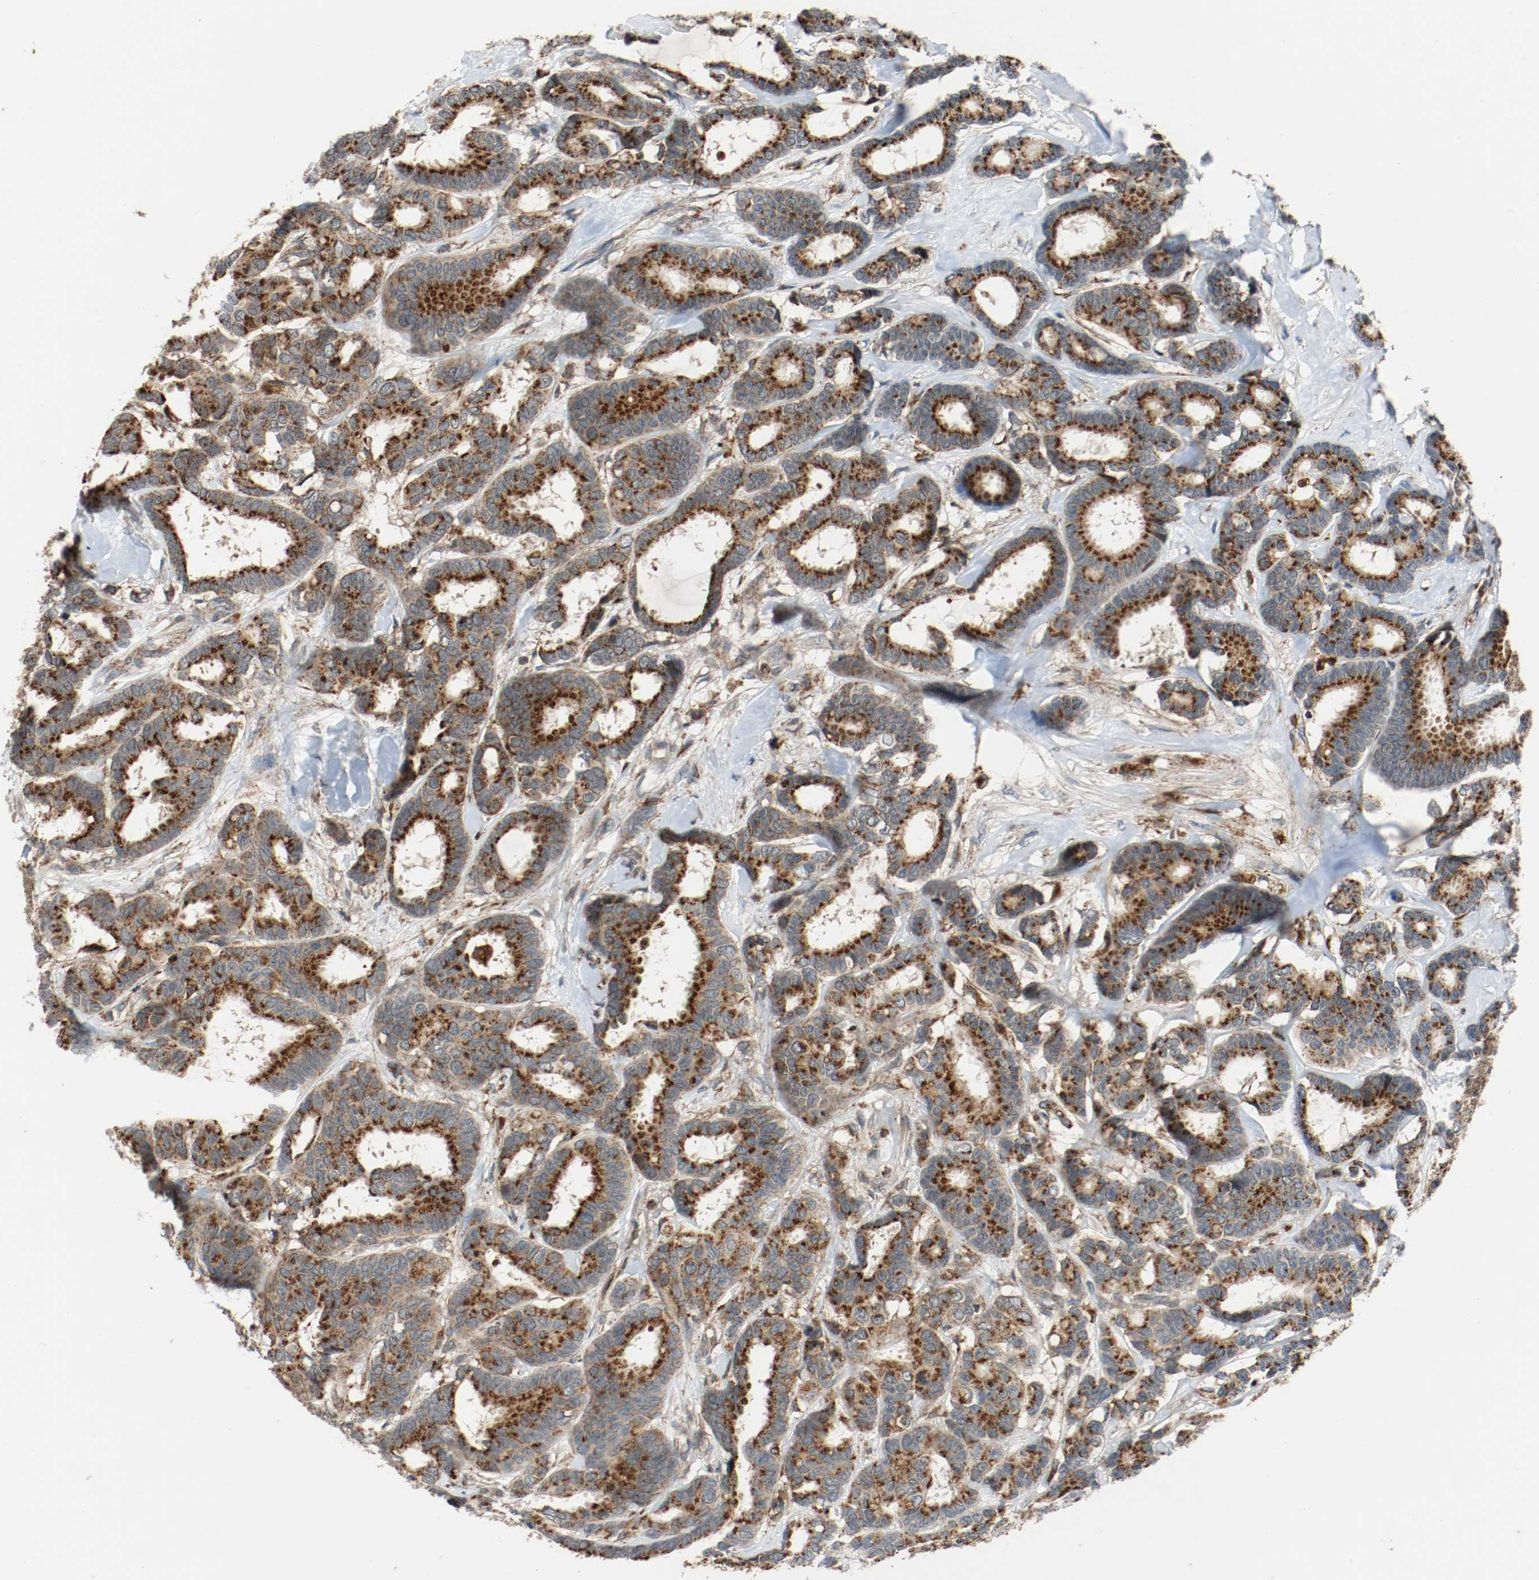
{"staining": {"intensity": "strong", "quantity": ">75%", "location": "cytoplasmic/membranous"}, "tissue": "breast cancer", "cell_type": "Tumor cells", "image_type": "cancer", "snomed": [{"axis": "morphology", "description": "Duct carcinoma"}, {"axis": "topography", "description": "Breast"}], "caption": "An image showing strong cytoplasmic/membranous expression in about >75% of tumor cells in breast invasive ductal carcinoma, as visualized by brown immunohistochemical staining.", "gene": "LAMP2", "patient": {"sex": "female", "age": 87}}